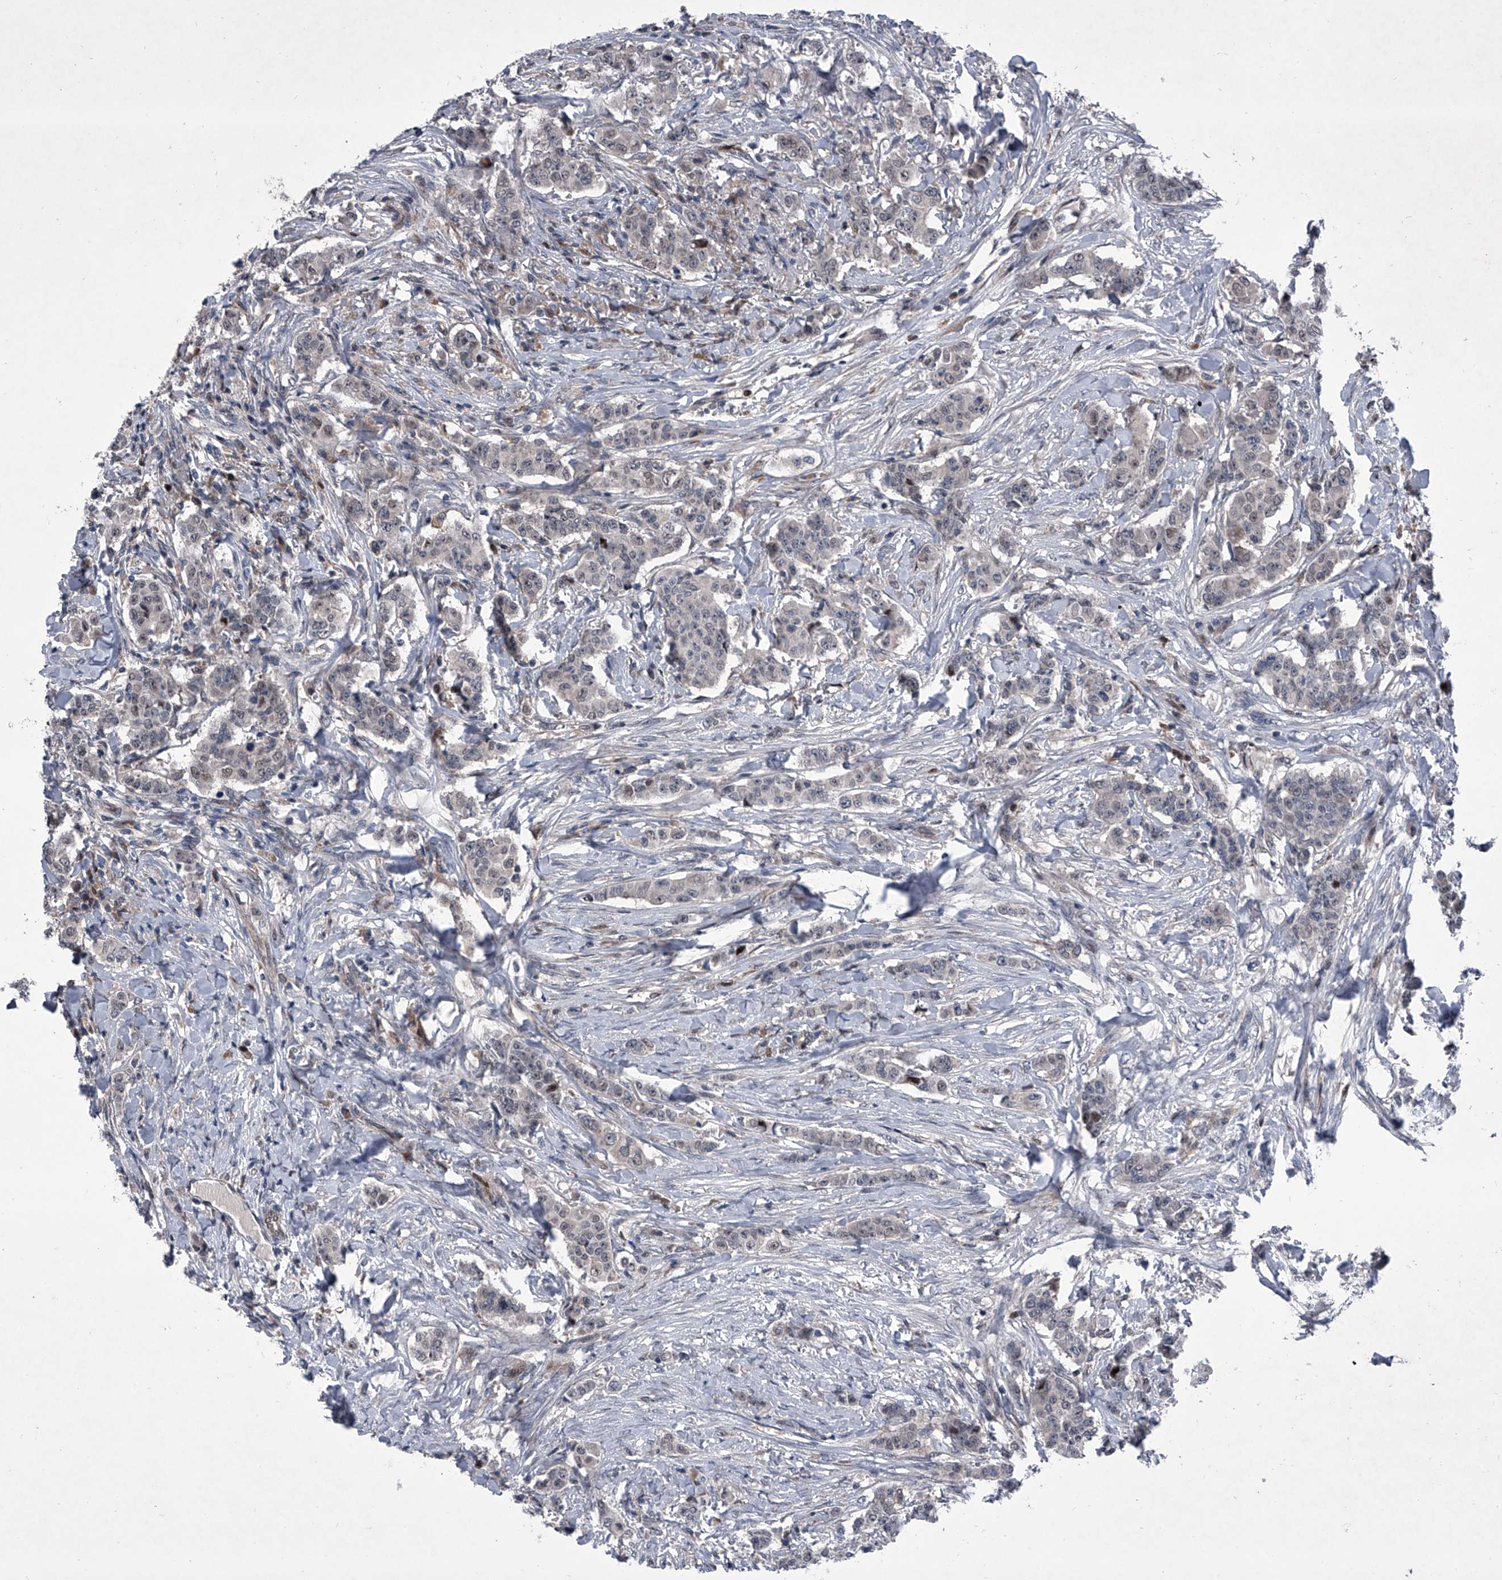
{"staining": {"intensity": "negative", "quantity": "none", "location": "none"}, "tissue": "breast cancer", "cell_type": "Tumor cells", "image_type": "cancer", "snomed": [{"axis": "morphology", "description": "Duct carcinoma"}, {"axis": "topography", "description": "Breast"}], "caption": "There is no significant positivity in tumor cells of intraductal carcinoma (breast). (Stains: DAB (3,3'-diaminobenzidine) immunohistochemistry with hematoxylin counter stain, Microscopy: brightfield microscopy at high magnification).", "gene": "ELK4", "patient": {"sex": "female", "age": 40}}